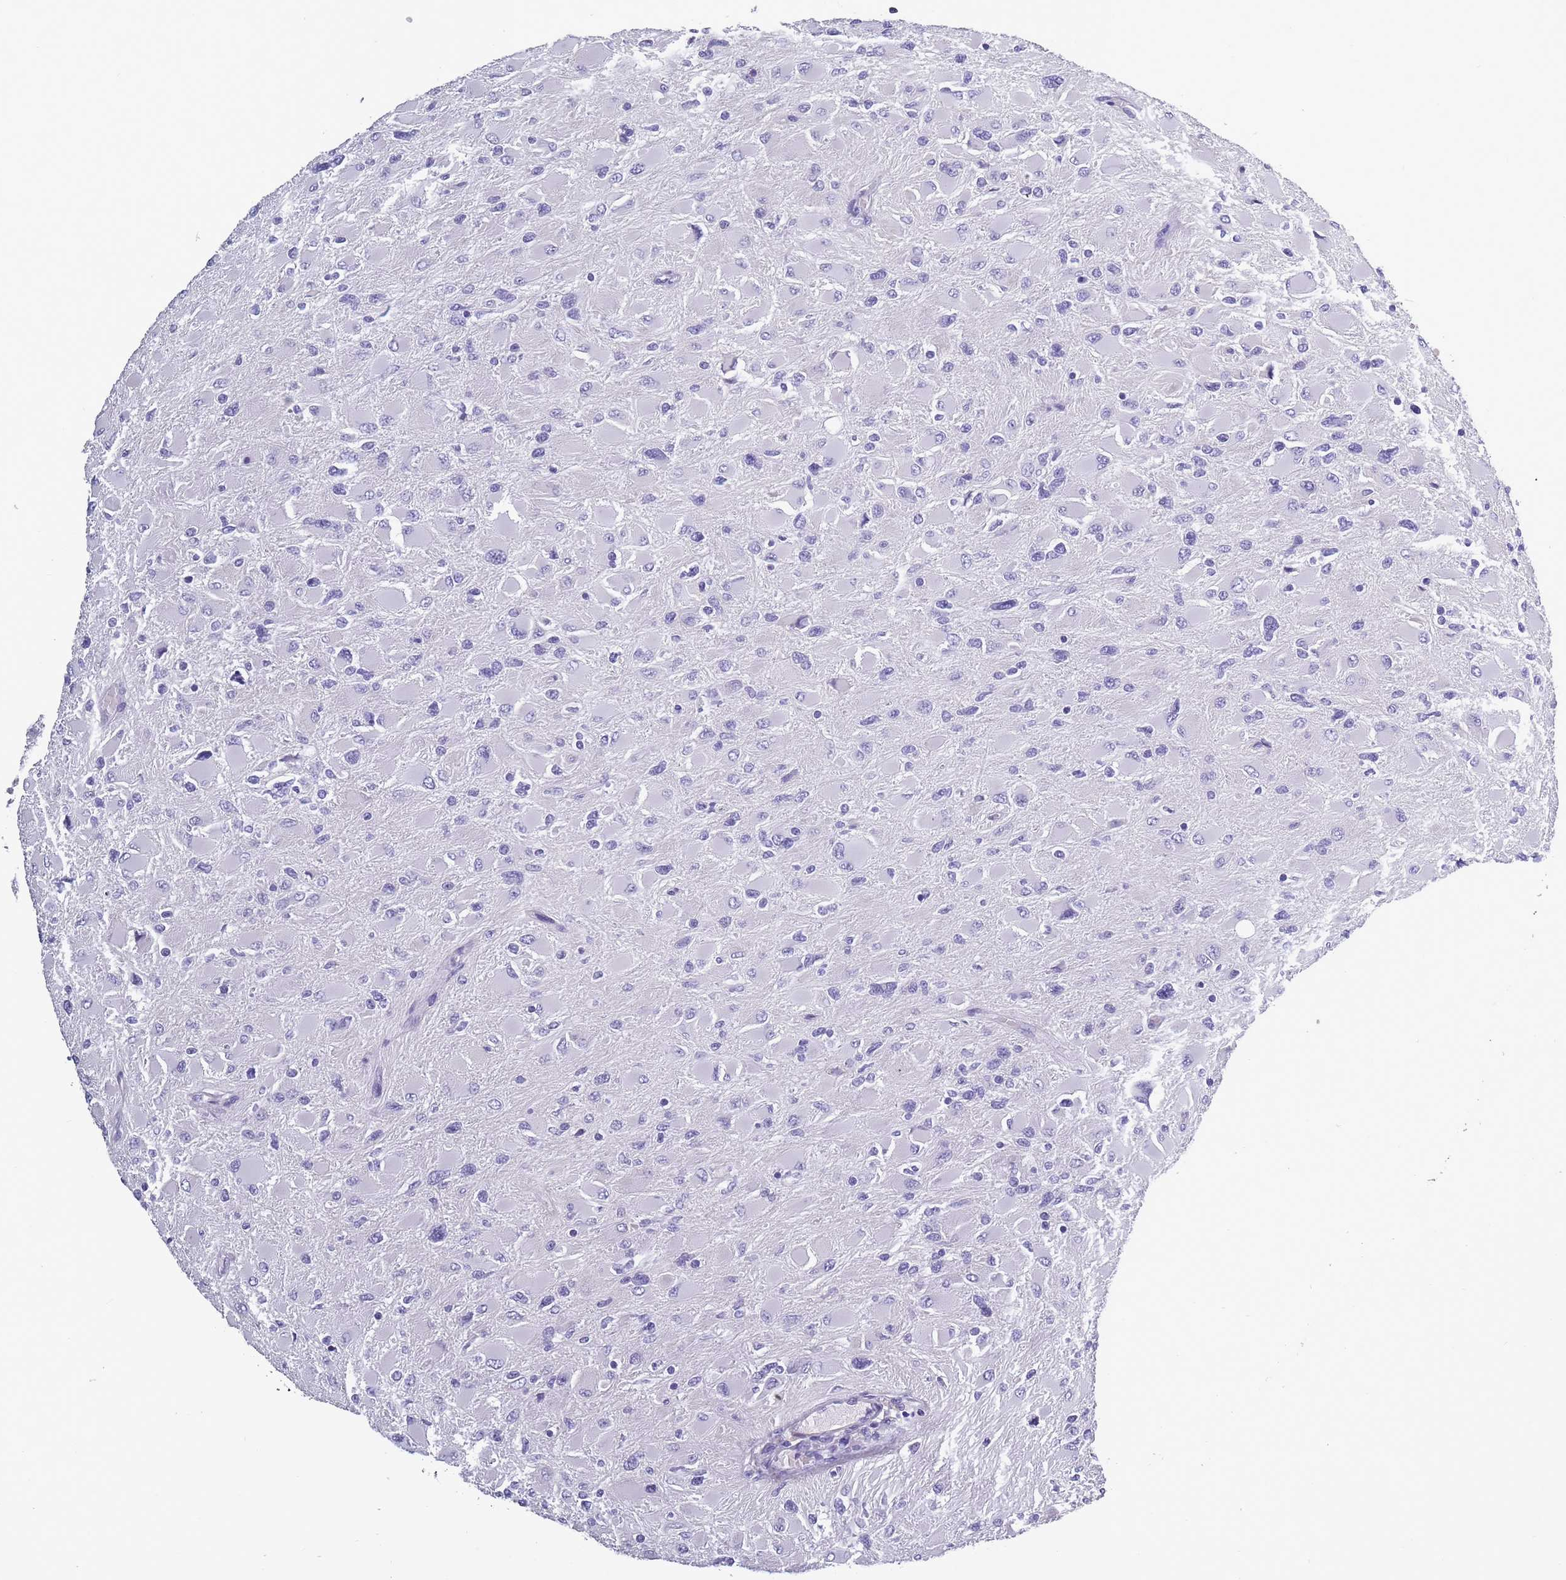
{"staining": {"intensity": "negative", "quantity": "none", "location": "none"}, "tissue": "glioma", "cell_type": "Tumor cells", "image_type": "cancer", "snomed": [{"axis": "morphology", "description": "Glioma, malignant, High grade"}, {"axis": "topography", "description": "Cerebral cortex"}], "caption": "Tumor cells show no significant expression in glioma.", "gene": "OR4C5", "patient": {"sex": "female", "age": 36}}